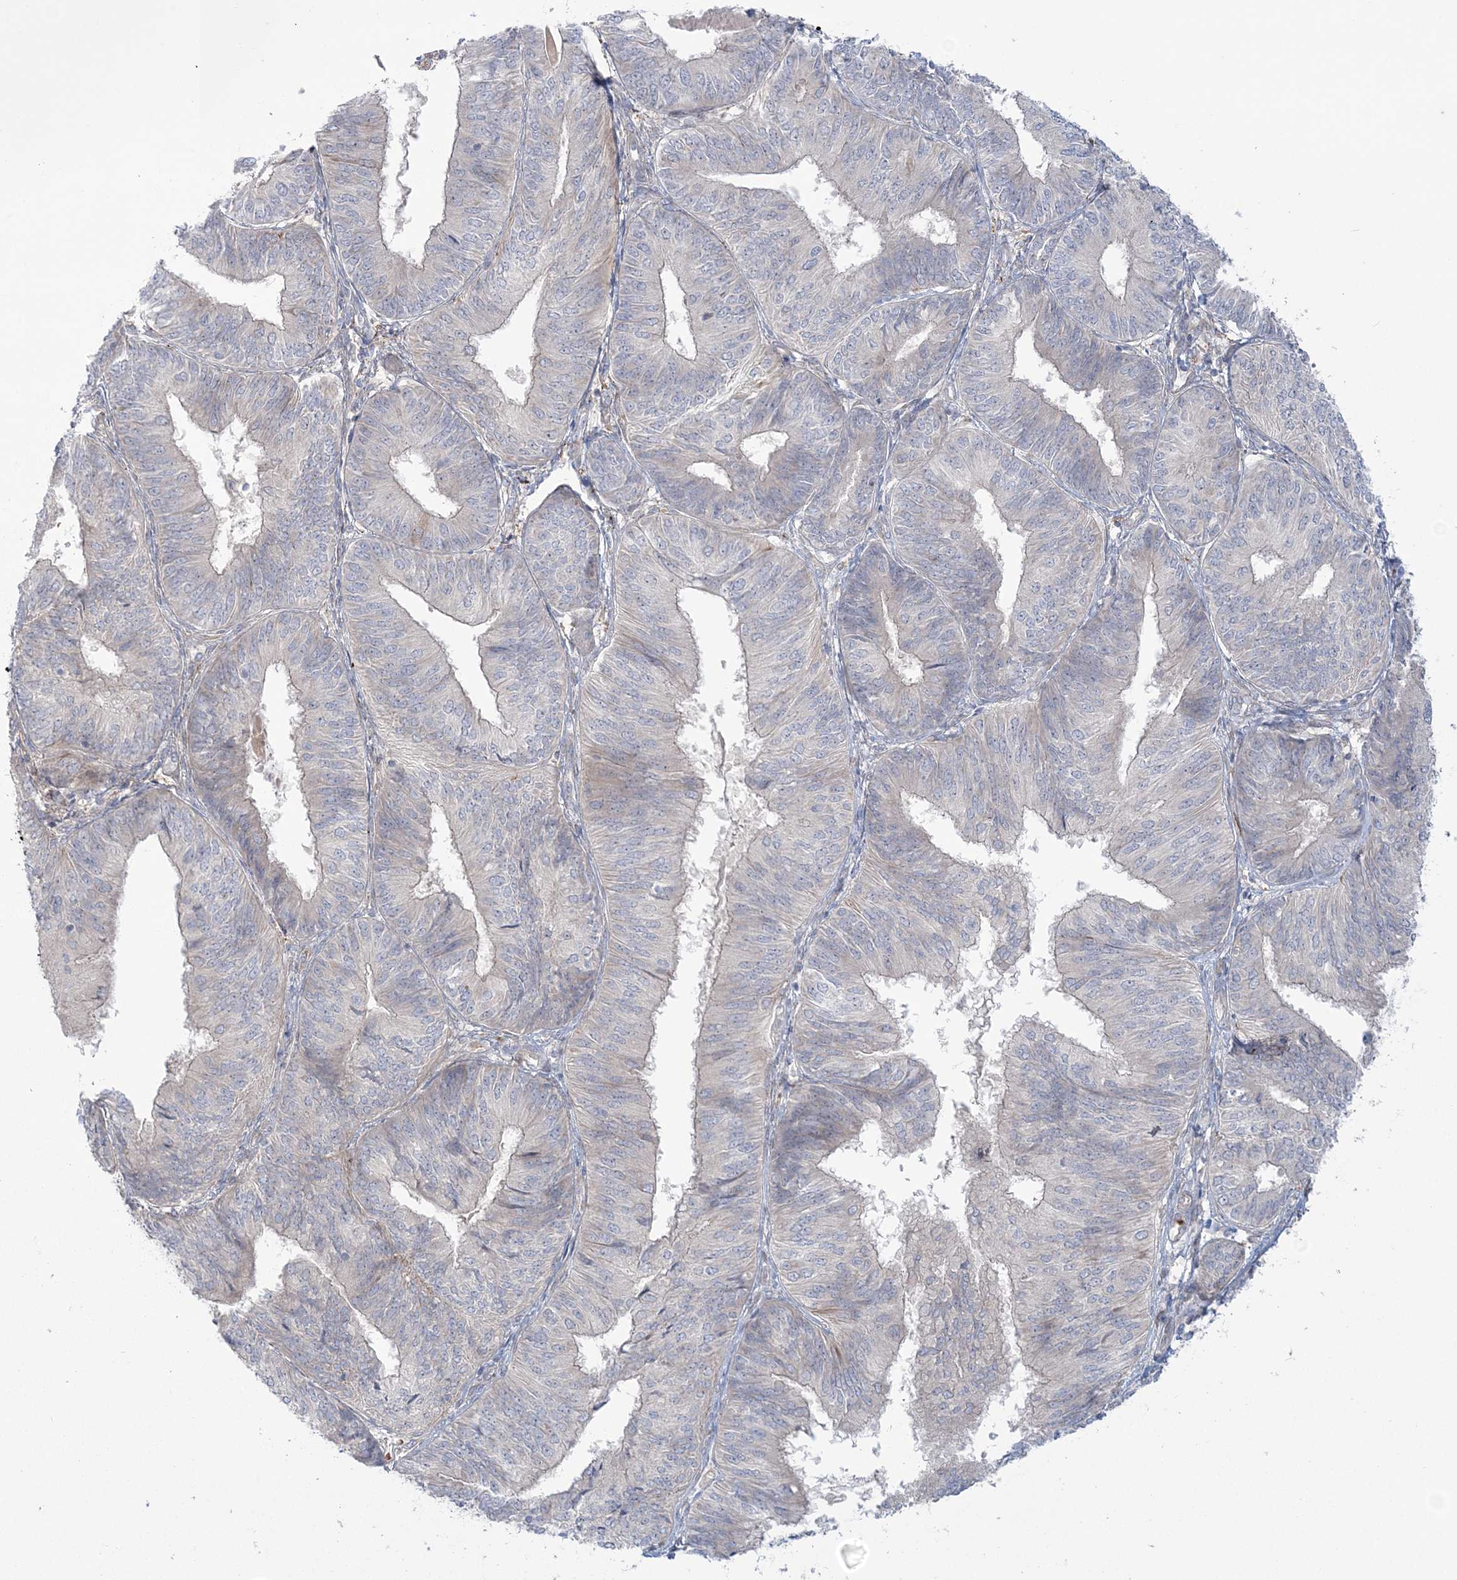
{"staining": {"intensity": "weak", "quantity": "<25%", "location": "cytoplasmic/membranous"}, "tissue": "endometrial cancer", "cell_type": "Tumor cells", "image_type": "cancer", "snomed": [{"axis": "morphology", "description": "Adenocarcinoma, NOS"}, {"axis": "topography", "description": "Endometrium"}], "caption": "Adenocarcinoma (endometrial) was stained to show a protein in brown. There is no significant staining in tumor cells. Brightfield microscopy of immunohistochemistry stained with DAB (3,3'-diaminobenzidine) (brown) and hematoxylin (blue), captured at high magnification.", "gene": "NUDT9", "patient": {"sex": "female", "age": 58}}